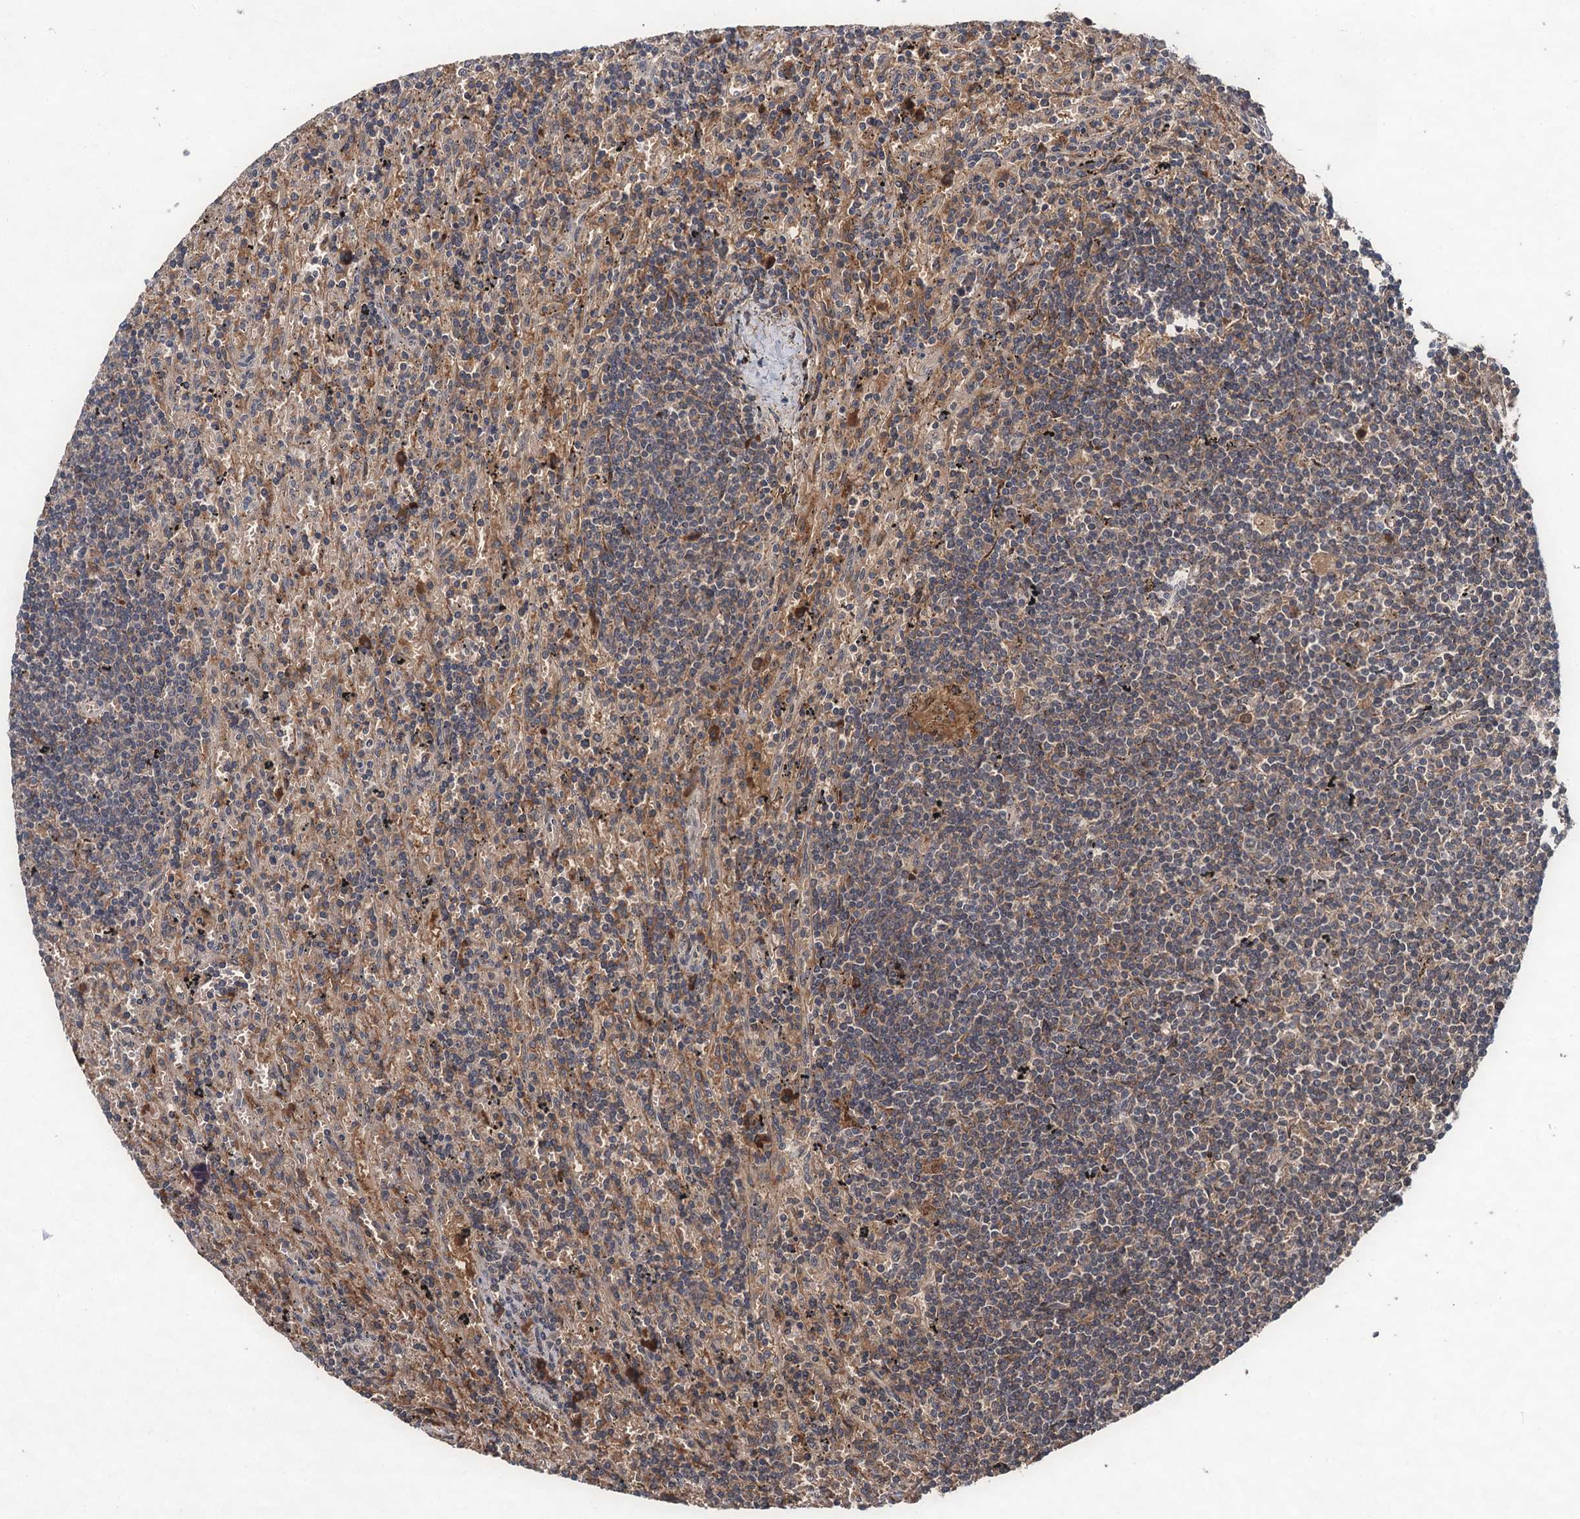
{"staining": {"intensity": "moderate", "quantity": "<25%", "location": "cytoplasmic/membranous"}, "tissue": "lymphoma", "cell_type": "Tumor cells", "image_type": "cancer", "snomed": [{"axis": "morphology", "description": "Malignant lymphoma, non-Hodgkin's type, Low grade"}, {"axis": "topography", "description": "Spleen"}], "caption": "This histopathology image demonstrates immunohistochemistry staining of human lymphoma, with low moderate cytoplasmic/membranous positivity in about <25% of tumor cells.", "gene": "MBD6", "patient": {"sex": "male", "age": 76}}